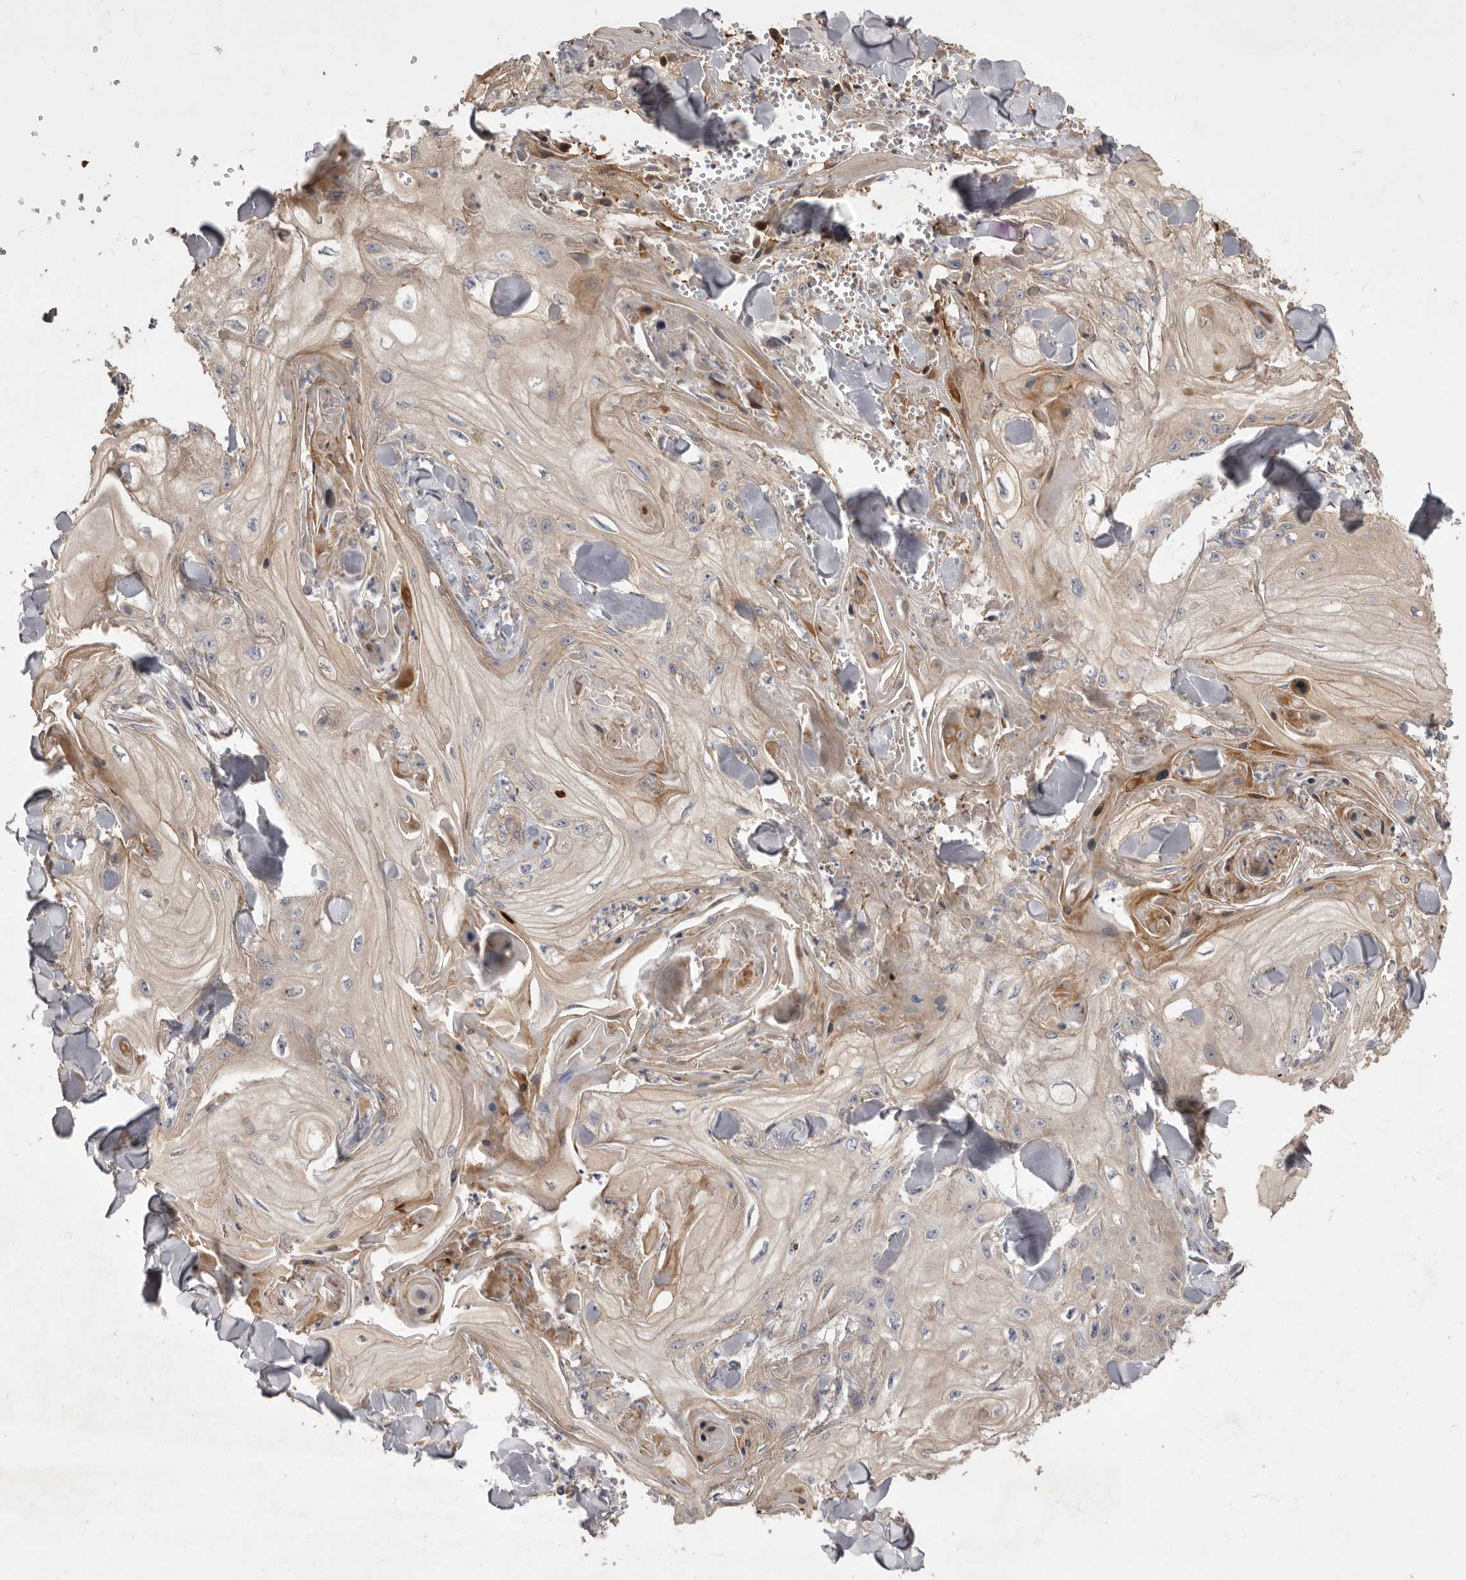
{"staining": {"intensity": "weak", "quantity": "<25%", "location": "cytoplasmic/membranous"}, "tissue": "skin cancer", "cell_type": "Tumor cells", "image_type": "cancer", "snomed": [{"axis": "morphology", "description": "Squamous cell carcinoma, NOS"}, {"axis": "topography", "description": "Skin"}], "caption": "The image exhibits no significant positivity in tumor cells of skin cancer.", "gene": "VPS45", "patient": {"sex": "male", "age": 74}}